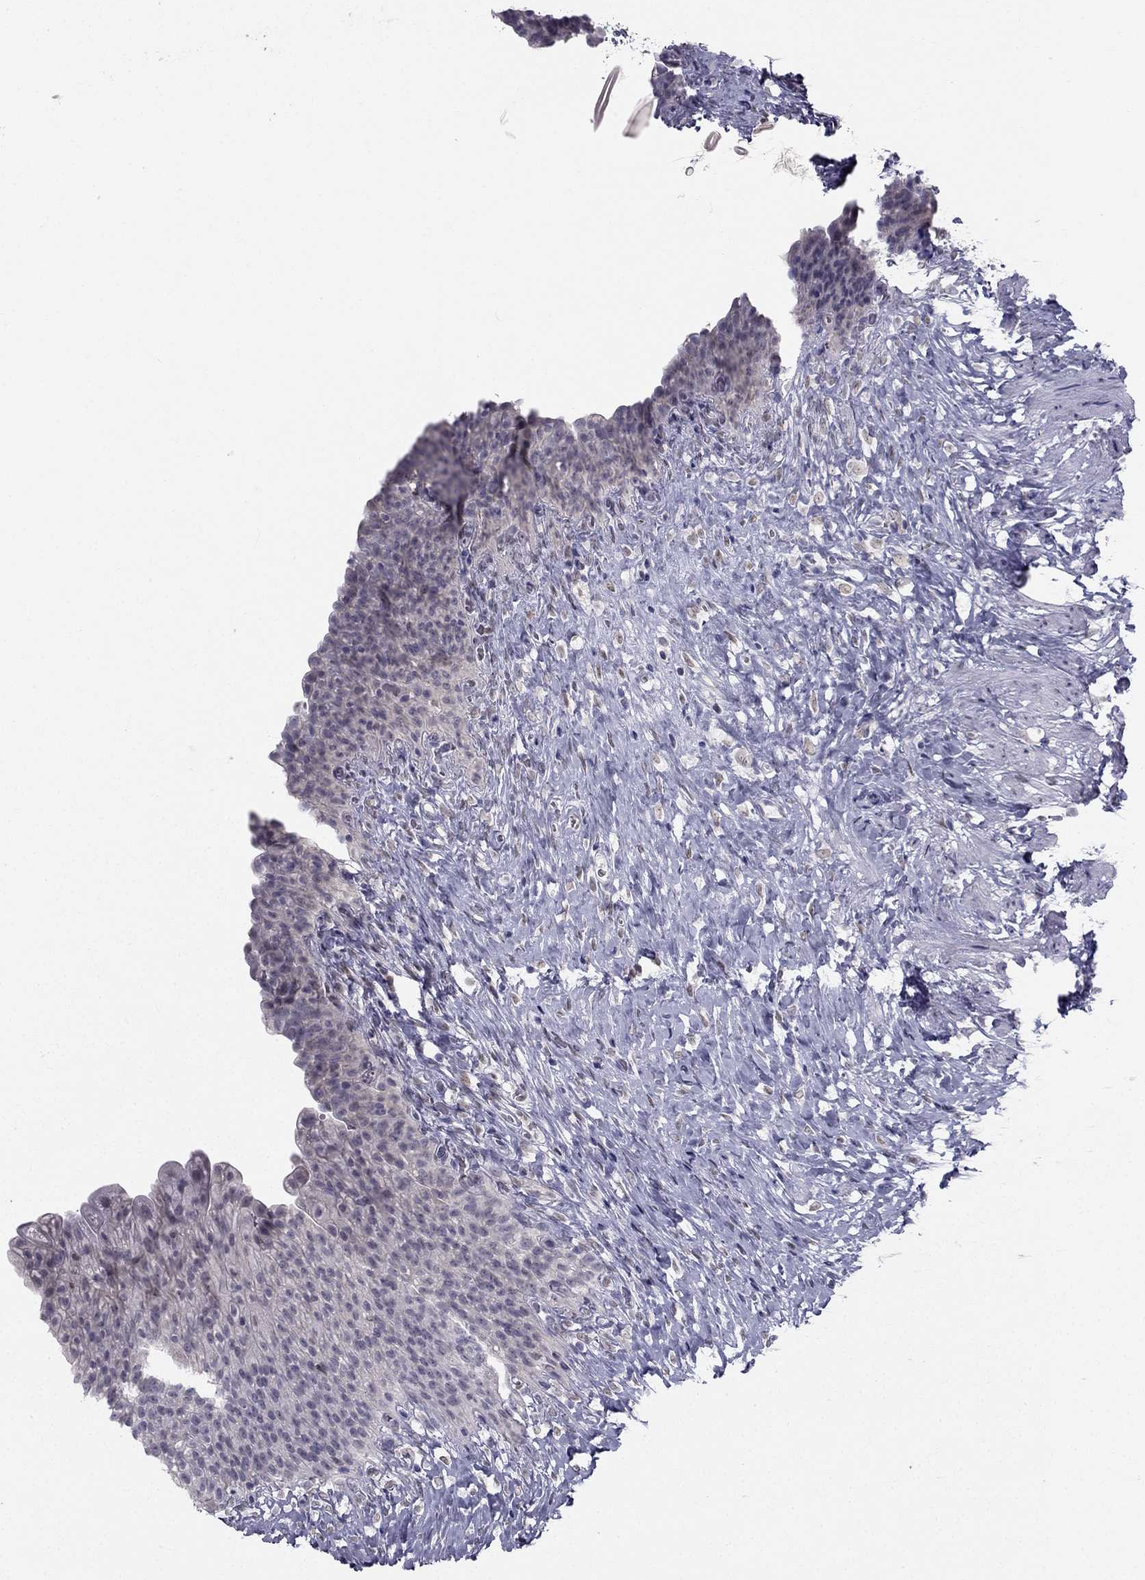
{"staining": {"intensity": "negative", "quantity": "none", "location": "none"}, "tissue": "urinary bladder", "cell_type": "Urothelial cells", "image_type": "normal", "snomed": [{"axis": "morphology", "description": "Normal tissue, NOS"}, {"axis": "topography", "description": "Urinary bladder"}], "caption": "The micrograph displays no staining of urothelial cells in unremarkable urinary bladder. (Stains: DAB immunohistochemistry with hematoxylin counter stain, Microscopy: brightfield microscopy at high magnification).", "gene": "TRPS1", "patient": {"sex": "male", "age": 76}}